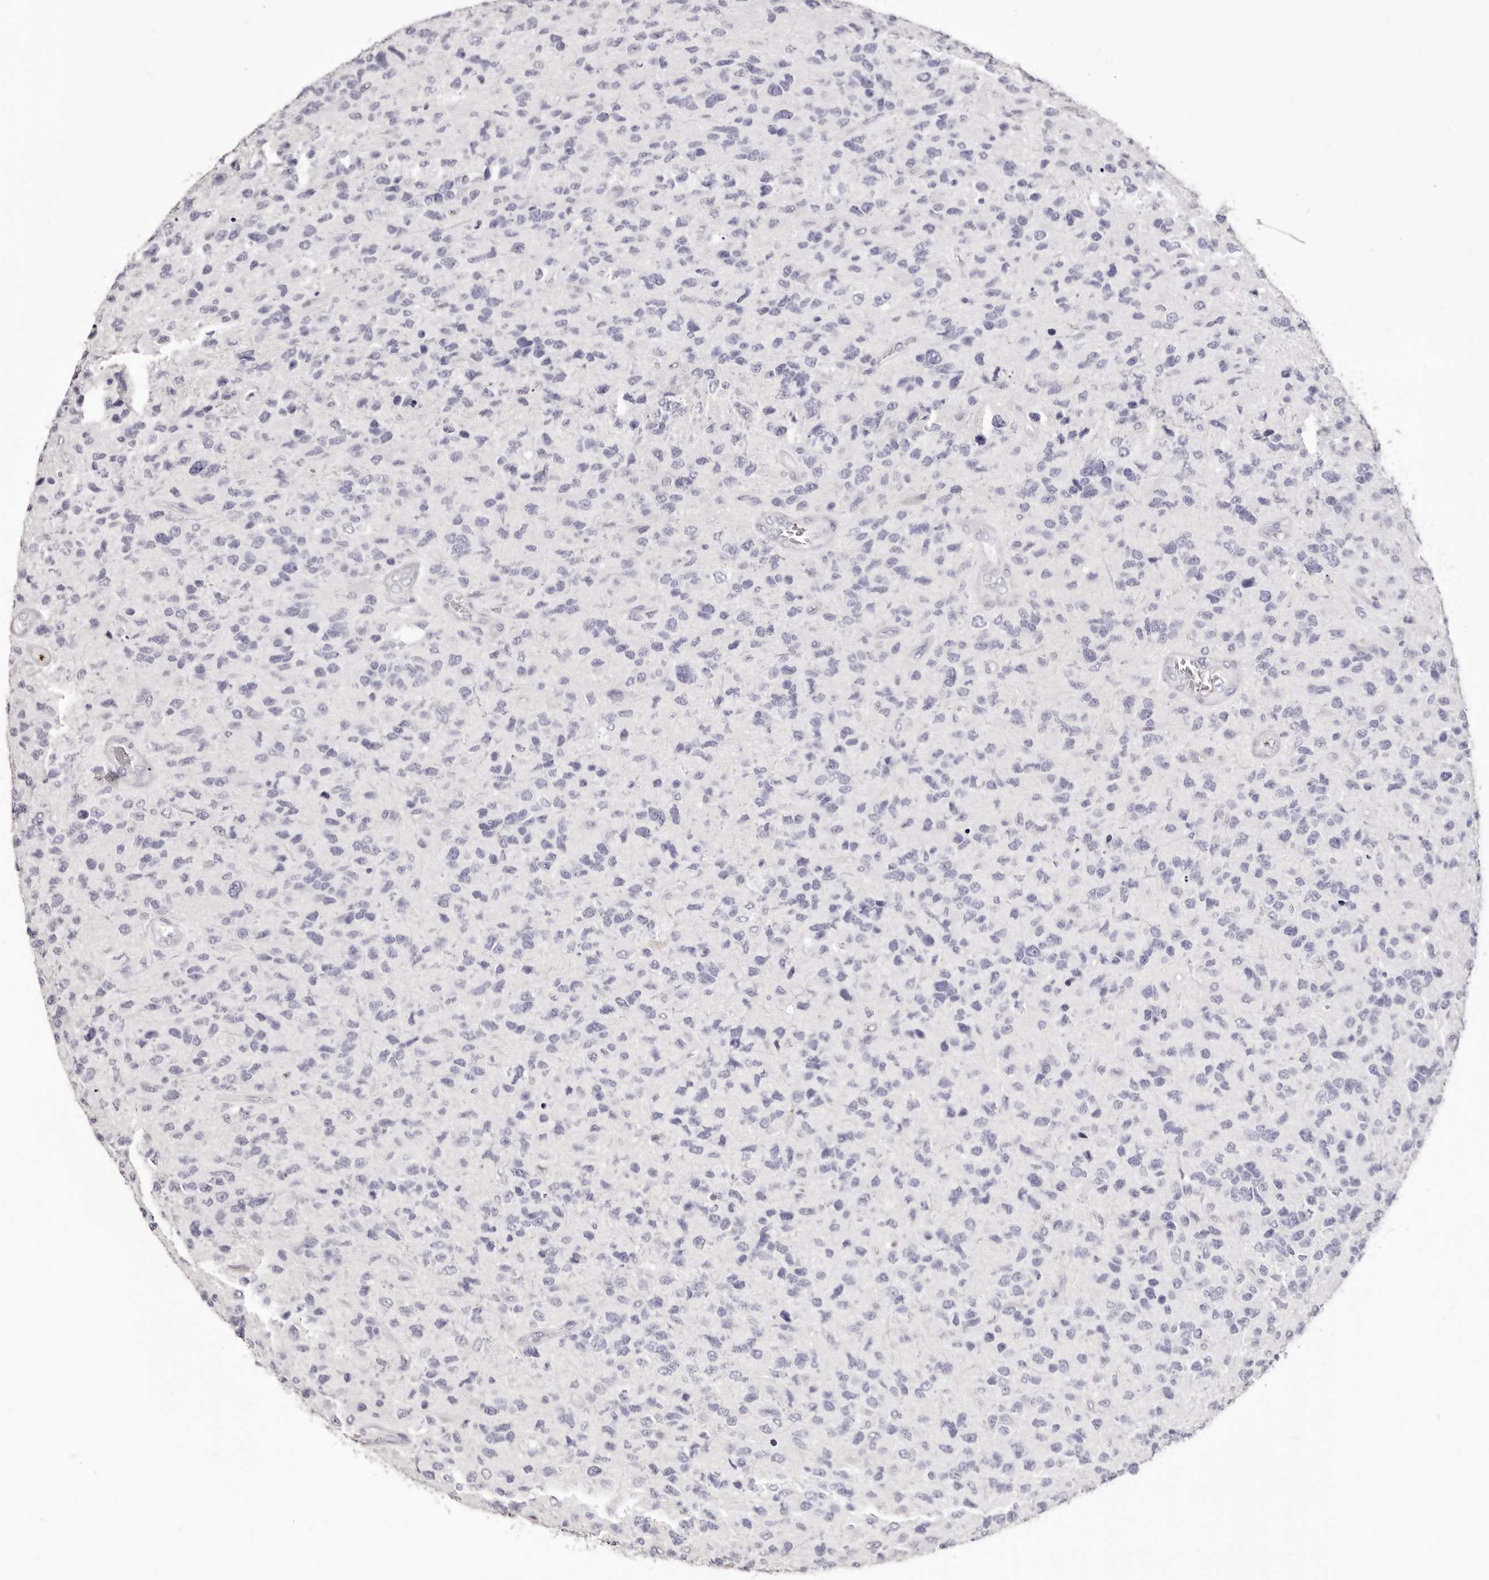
{"staining": {"intensity": "negative", "quantity": "none", "location": "none"}, "tissue": "glioma", "cell_type": "Tumor cells", "image_type": "cancer", "snomed": [{"axis": "morphology", "description": "Glioma, malignant, High grade"}, {"axis": "topography", "description": "Brain"}], "caption": "A photomicrograph of human malignant high-grade glioma is negative for staining in tumor cells.", "gene": "PF4", "patient": {"sex": "female", "age": 58}}